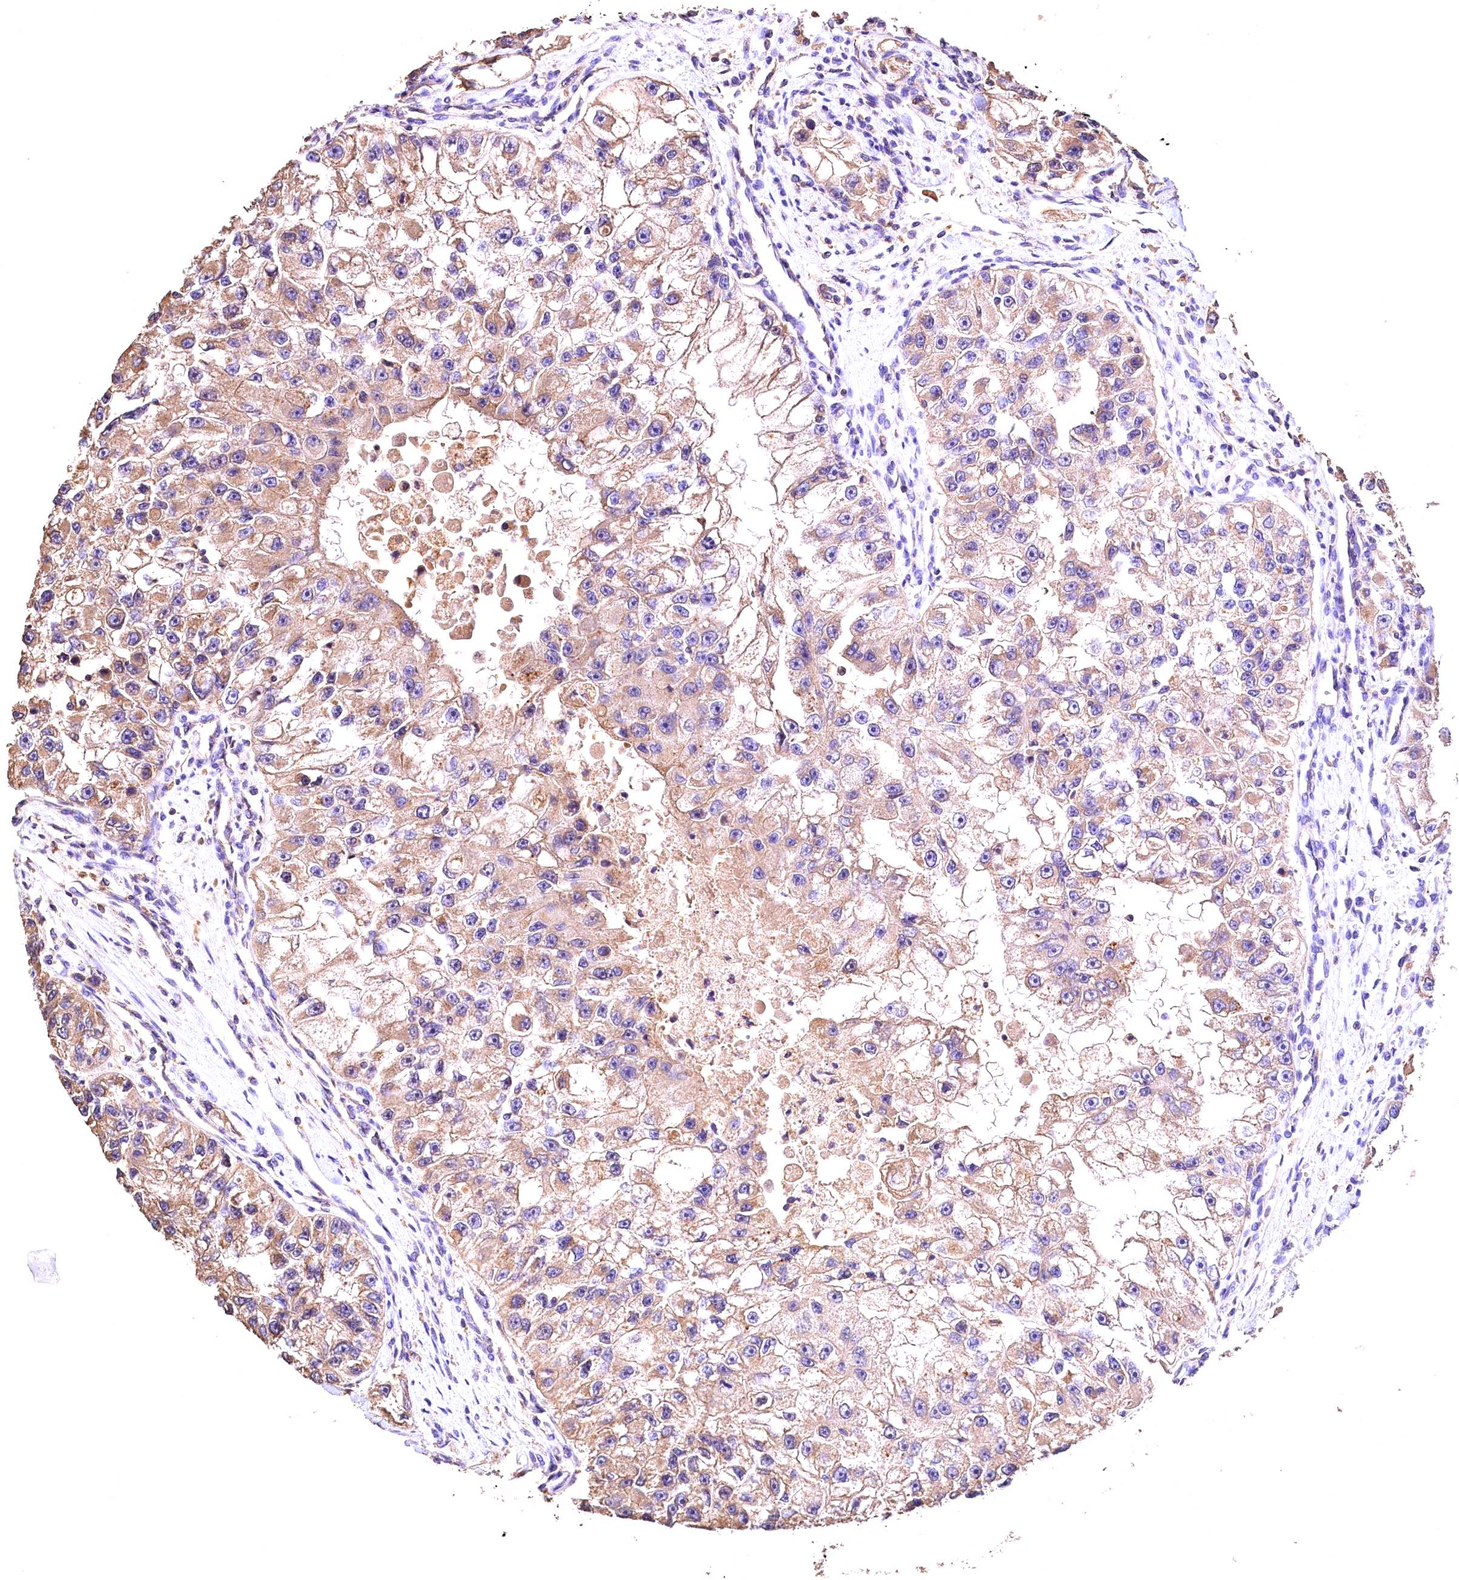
{"staining": {"intensity": "moderate", "quantity": ">75%", "location": "cytoplasmic/membranous"}, "tissue": "renal cancer", "cell_type": "Tumor cells", "image_type": "cancer", "snomed": [{"axis": "morphology", "description": "Adenocarcinoma, NOS"}, {"axis": "topography", "description": "Kidney"}], "caption": "An immunohistochemistry histopathology image of tumor tissue is shown. Protein staining in brown shows moderate cytoplasmic/membranous positivity in renal cancer within tumor cells.", "gene": "OAS3", "patient": {"sex": "male", "age": 63}}